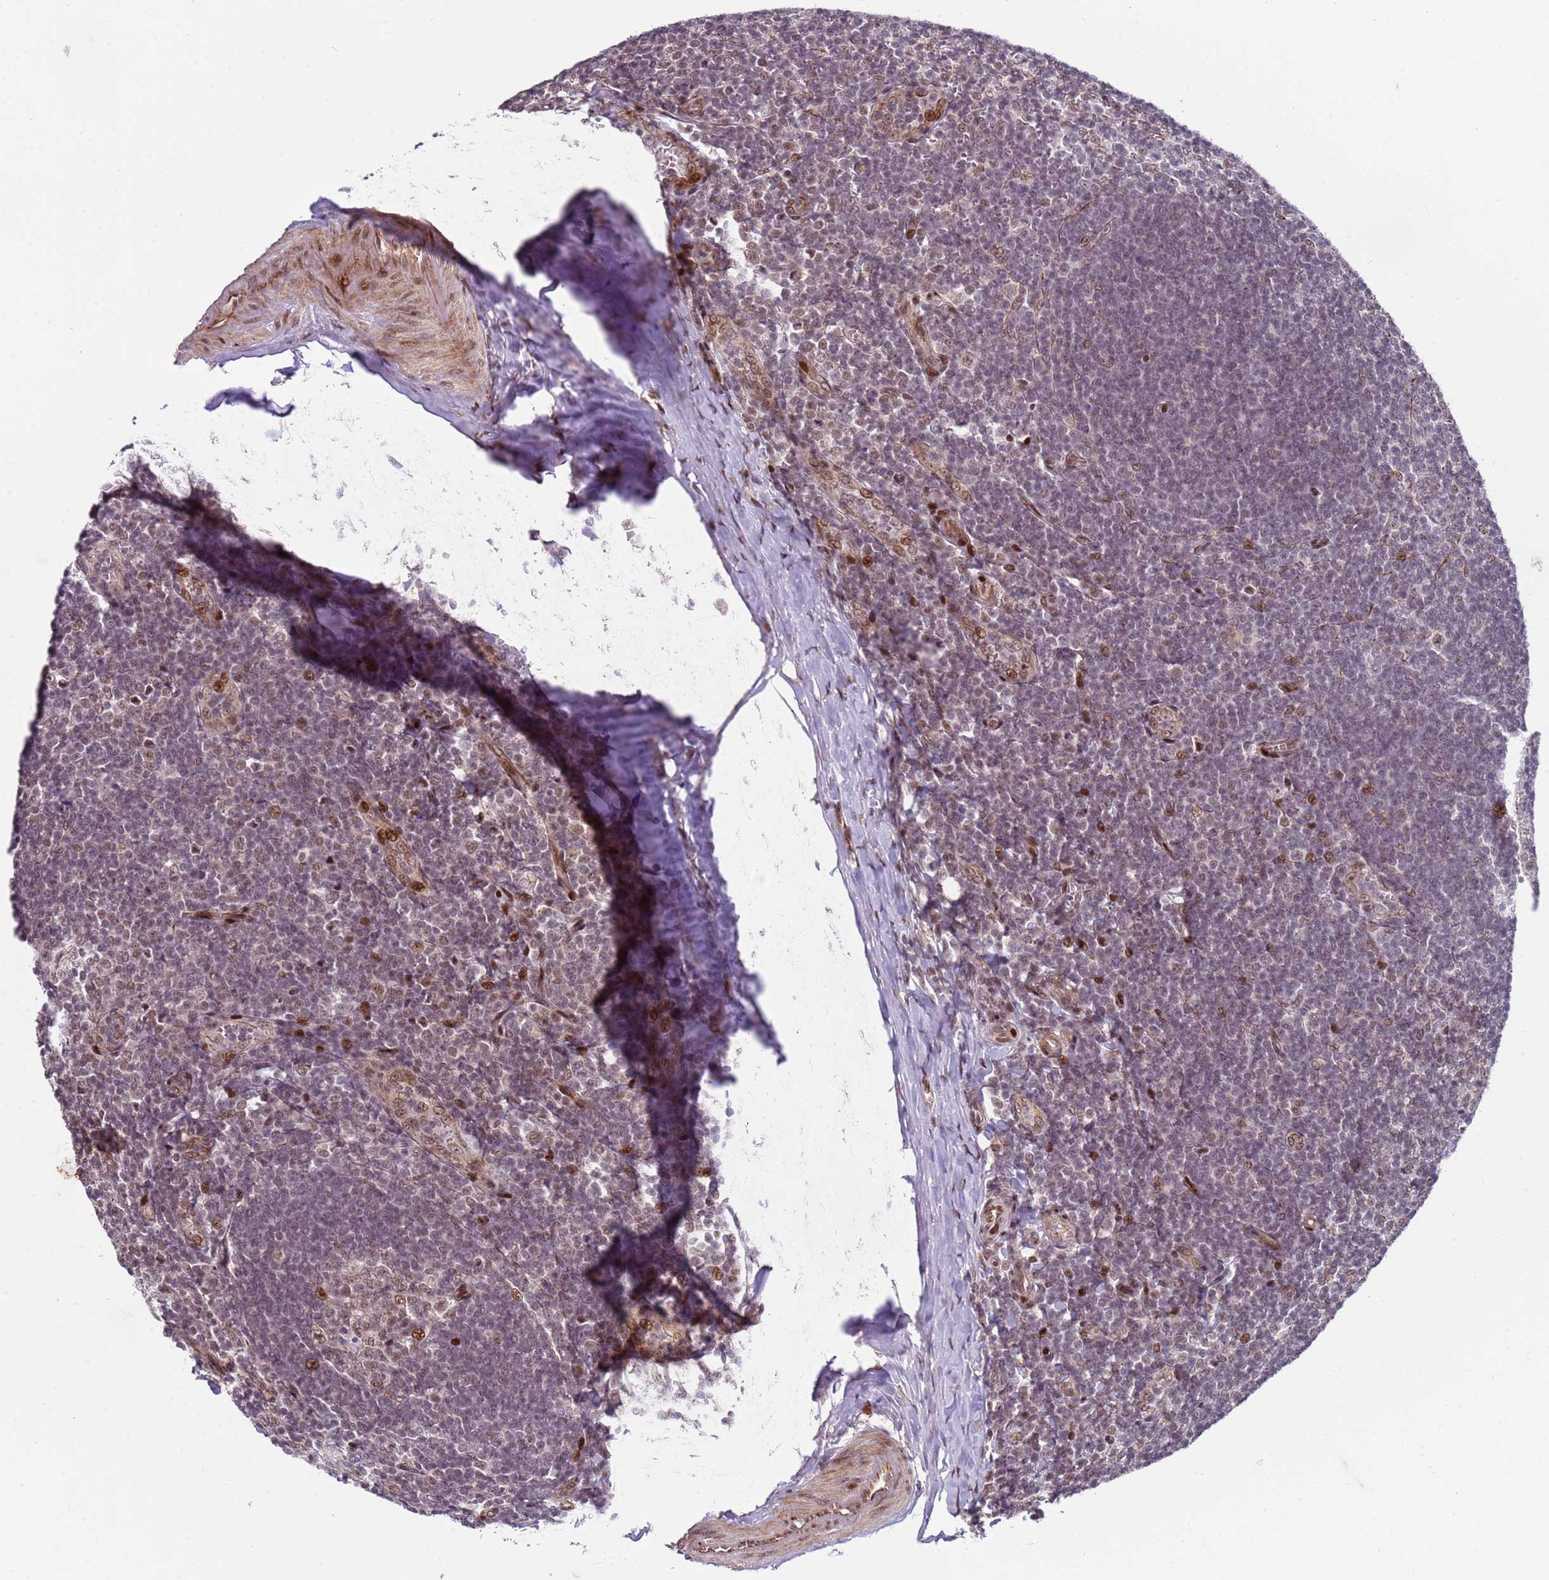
{"staining": {"intensity": "weak", "quantity": "25%-75%", "location": "nuclear"}, "tissue": "tonsil", "cell_type": "Germinal center cells", "image_type": "normal", "snomed": [{"axis": "morphology", "description": "Normal tissue, NOS"}, {"axis": "topography", "description": "Tonsil"}], "caption": "Approximately 25%-75% of germinal center cells in unremarkable human tonsil exhibit weak nuclear protein expression as visualized by brown immunohistochemical staining.", "gene": "SHC3", "patient": {"sex": "male", "age": 27}}